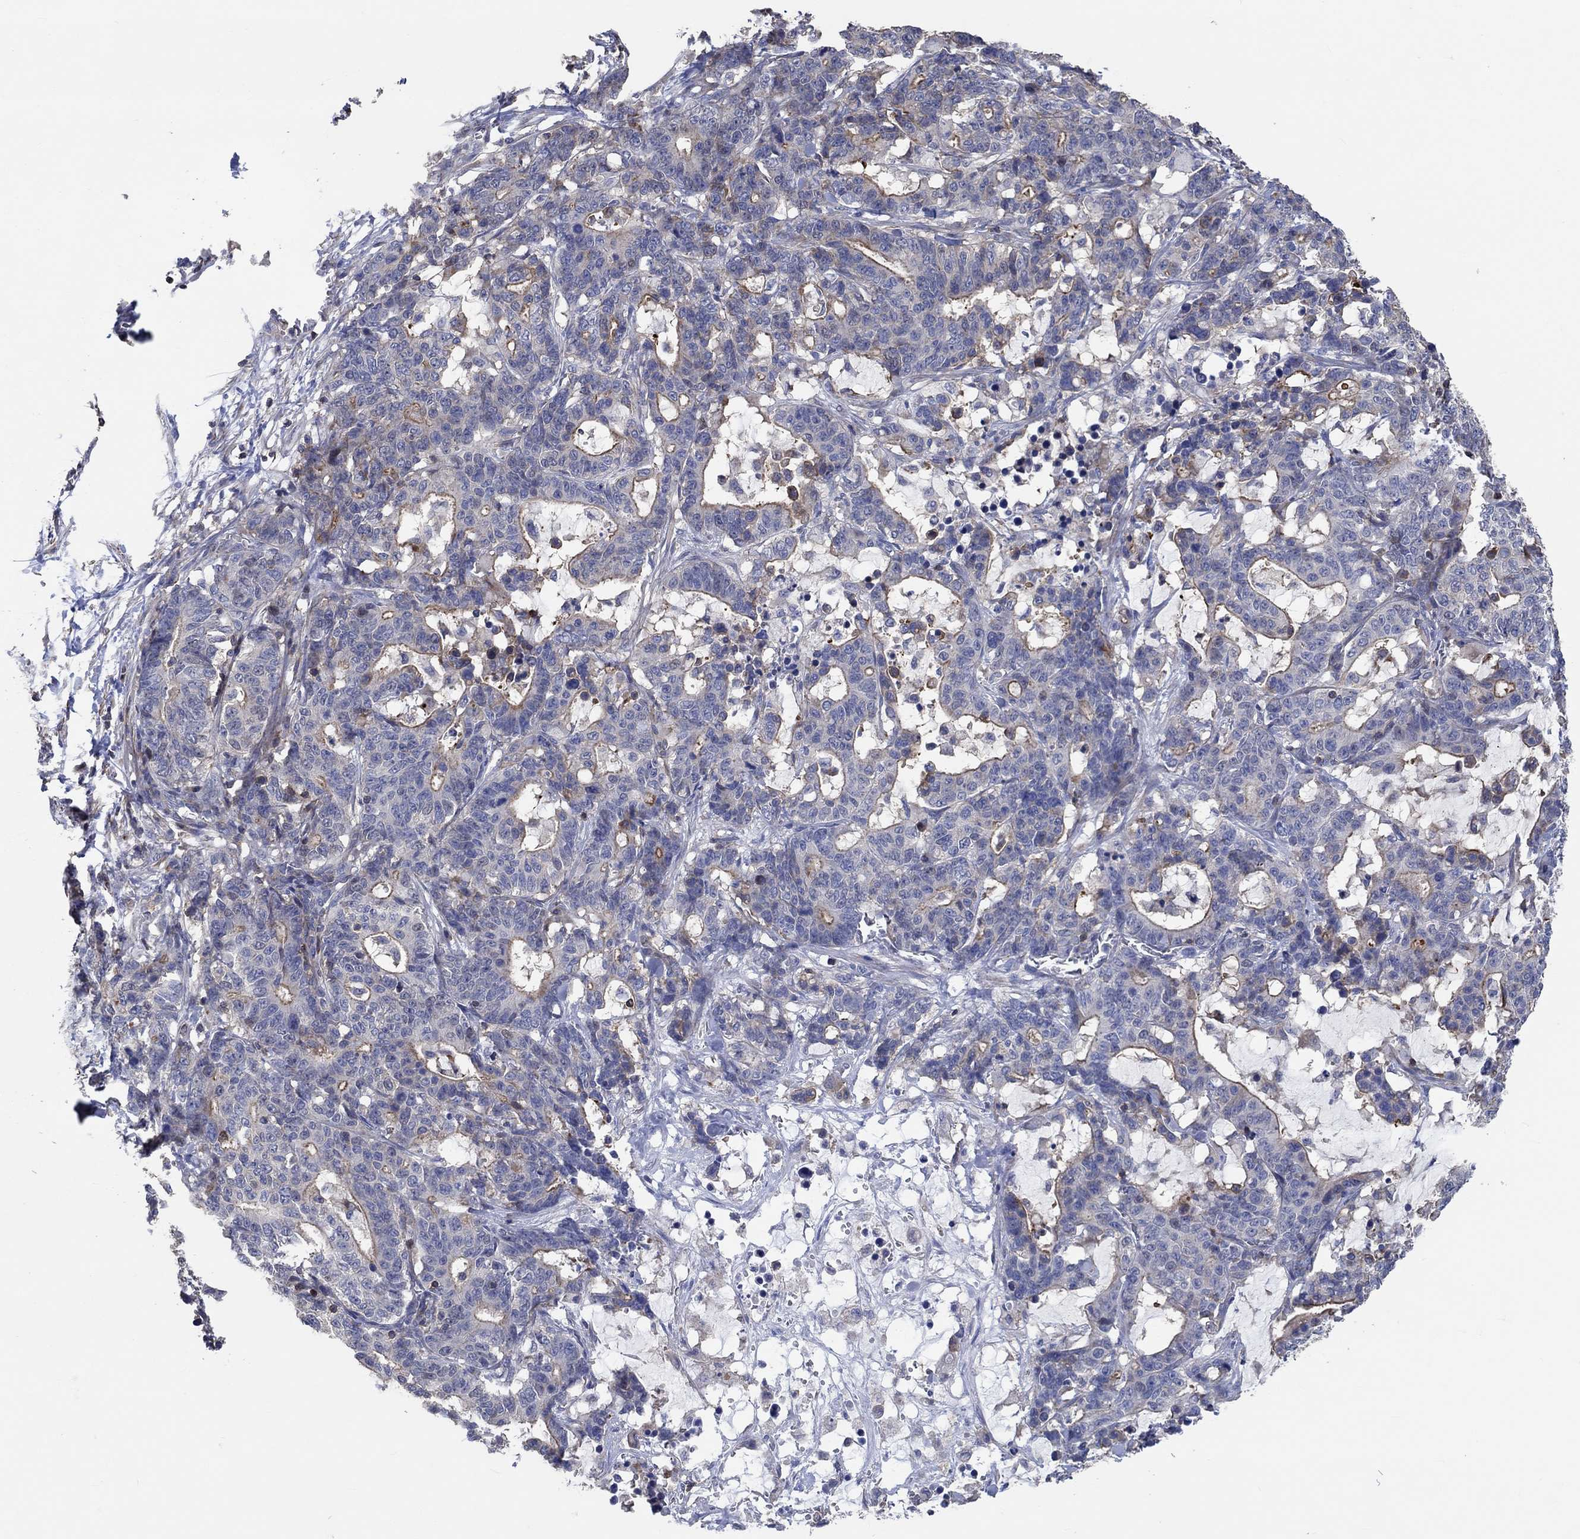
{"staining": {"intensity": "moderate", "quantity": "25%-75%", "location": "cytoplasmic/membranous"}, "tissue": "stomach cancer", "cell_type": "Tumor cells", "image_type": "cancer", "snomed": [{"axis": "morphology", "description": "Normal tissue, NOS"}, {"axis": "morphology", "description": "Adenocarcinoma, NOS"}, {"axis": "topography", "description": "Stomach"}], "caption": "Brown immunohistochemical staining in adenocarcinoma (stomach) reveals moderate cytoplasmic/membranous staining in about 25%-75% of tumor cells.", "gene": "TNFAIP8L3", "patient": {"sex": "female", "age": 64}}